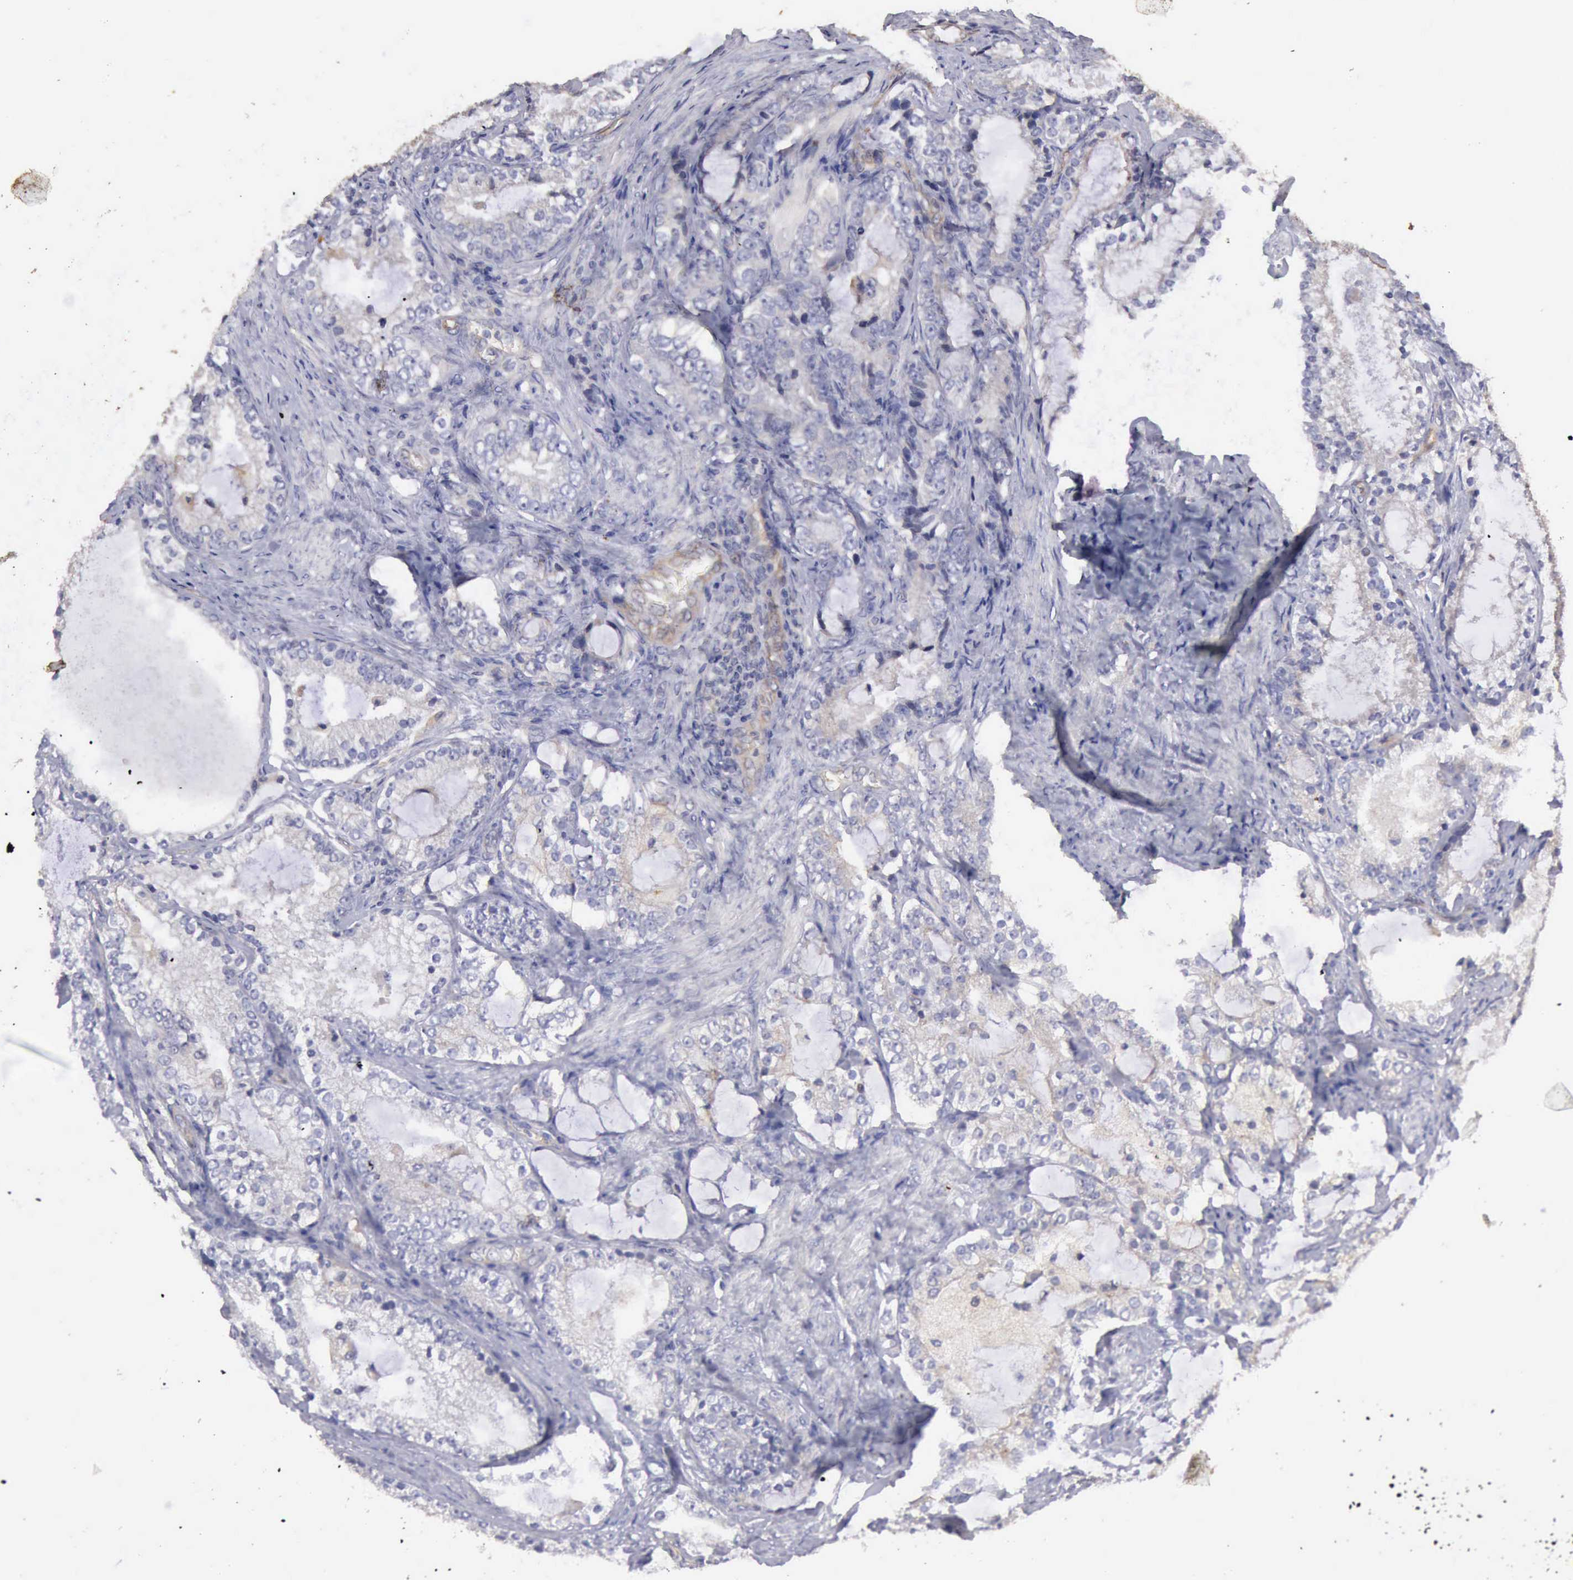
{"staining": {"intensity": "negative", "quantity": "none", "location": "none"}, "tissue": "prostate cancer", "cell_type": "Tumor cells", "image_type": "cancer", "snomed": [{"axis": "morphology", "description": "Adenocarcinoma, High grade"}, {"axis": "topography", "description": "Prostate"}], "caption": "Immunohistochemical staining of prostate cancer demonstrates no significant staining in tumor cells.", "gene": "BMX", "patient": {"sex": "male", "age": 63}}